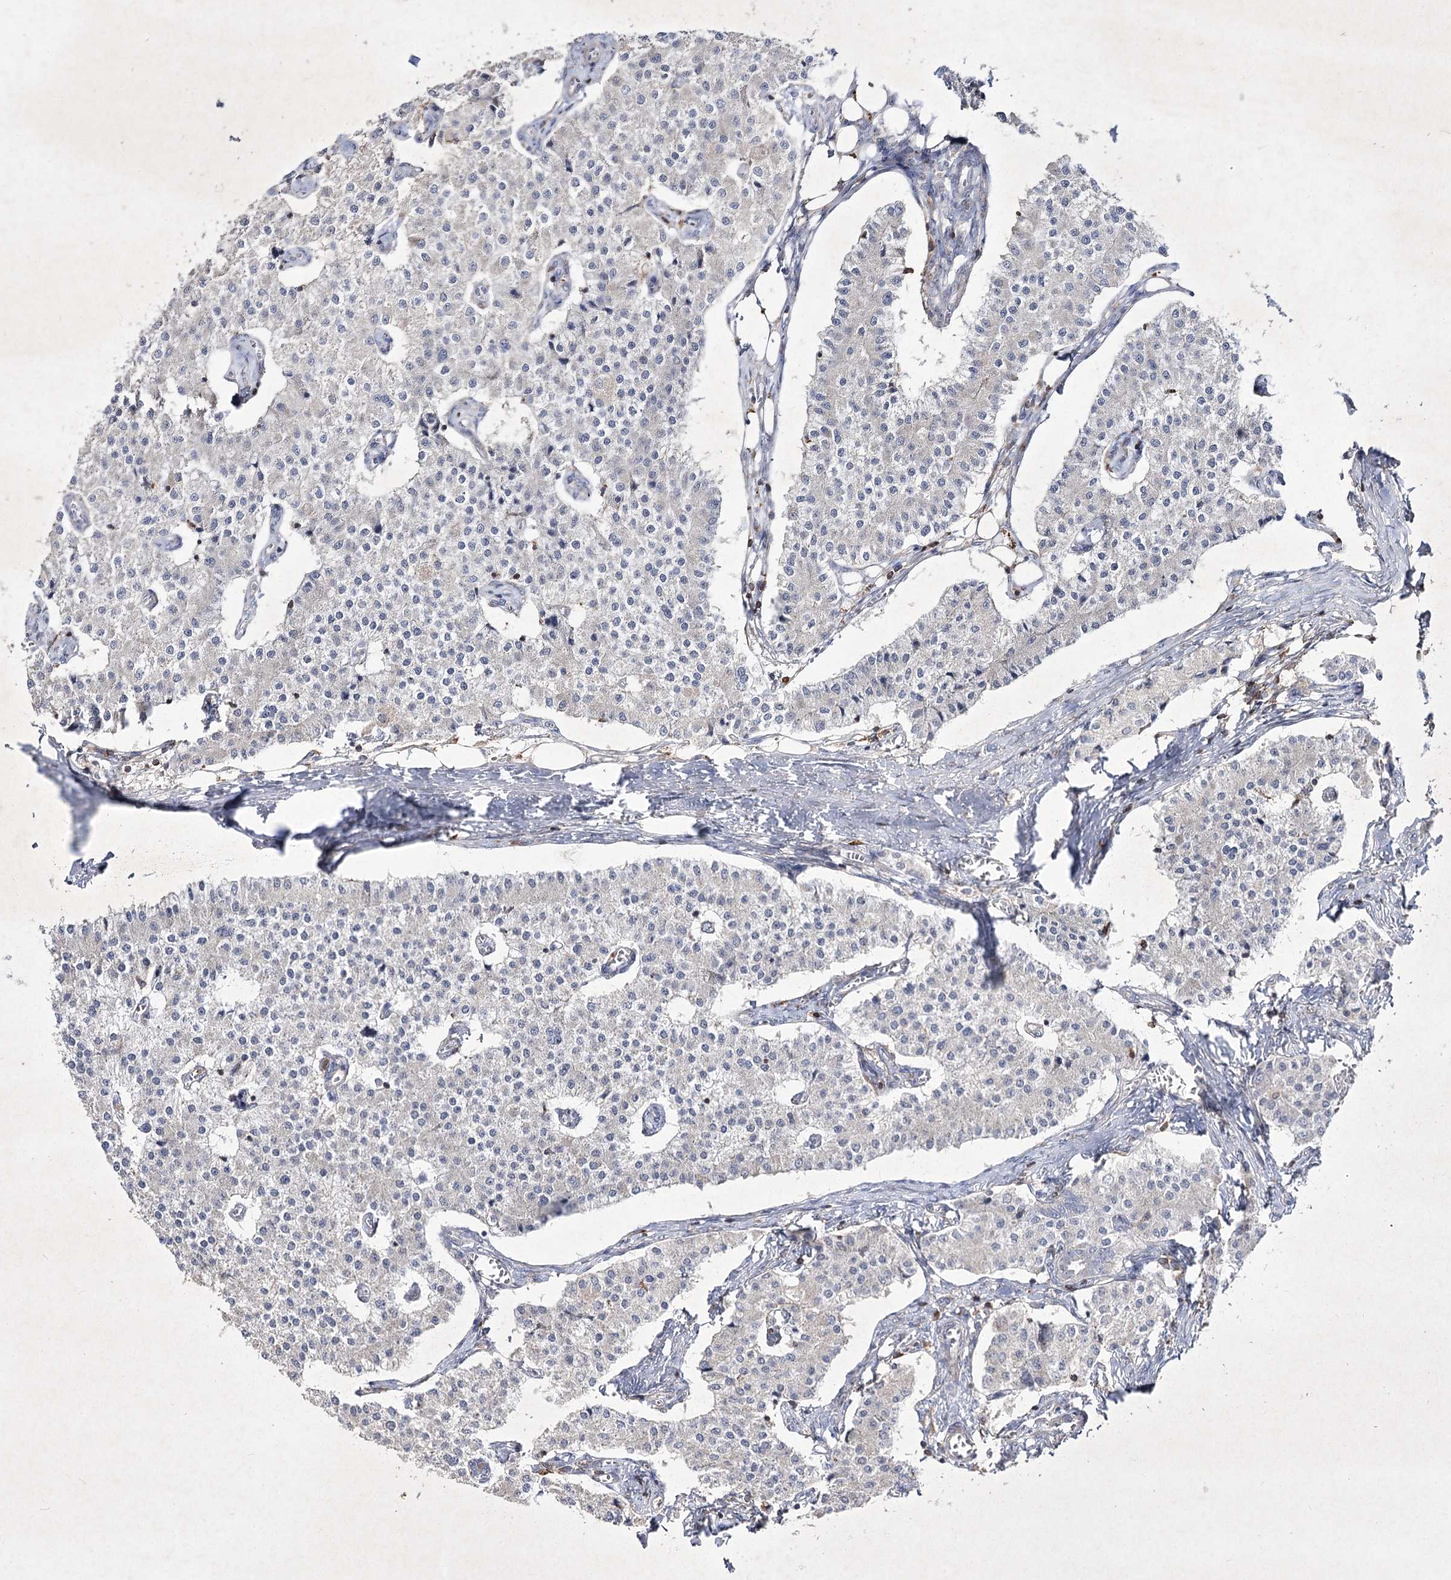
{"staining": {"intensity": "negative", "quantity": "none", "location": "none"}, "tissue": "carcinoid", "cell_type": "Tumor cells", "image_type": "cancer", "snomed": [{"axis": "morphology", "description": "Carcinoid, malignant, NOS"}, {"axis": "topography", "description": "Colon"}], "caption": "DAB (3,3'-diaminobenzidine) immunohistochemical staining of human carcinoid reveals no significant positivity in tumor cells. (DAB (3,3'-diaminobenzidine) immunohistochemistry, high magnification).", "gene": "CIB2", "patient": {"sex": "female", "age": 52}}